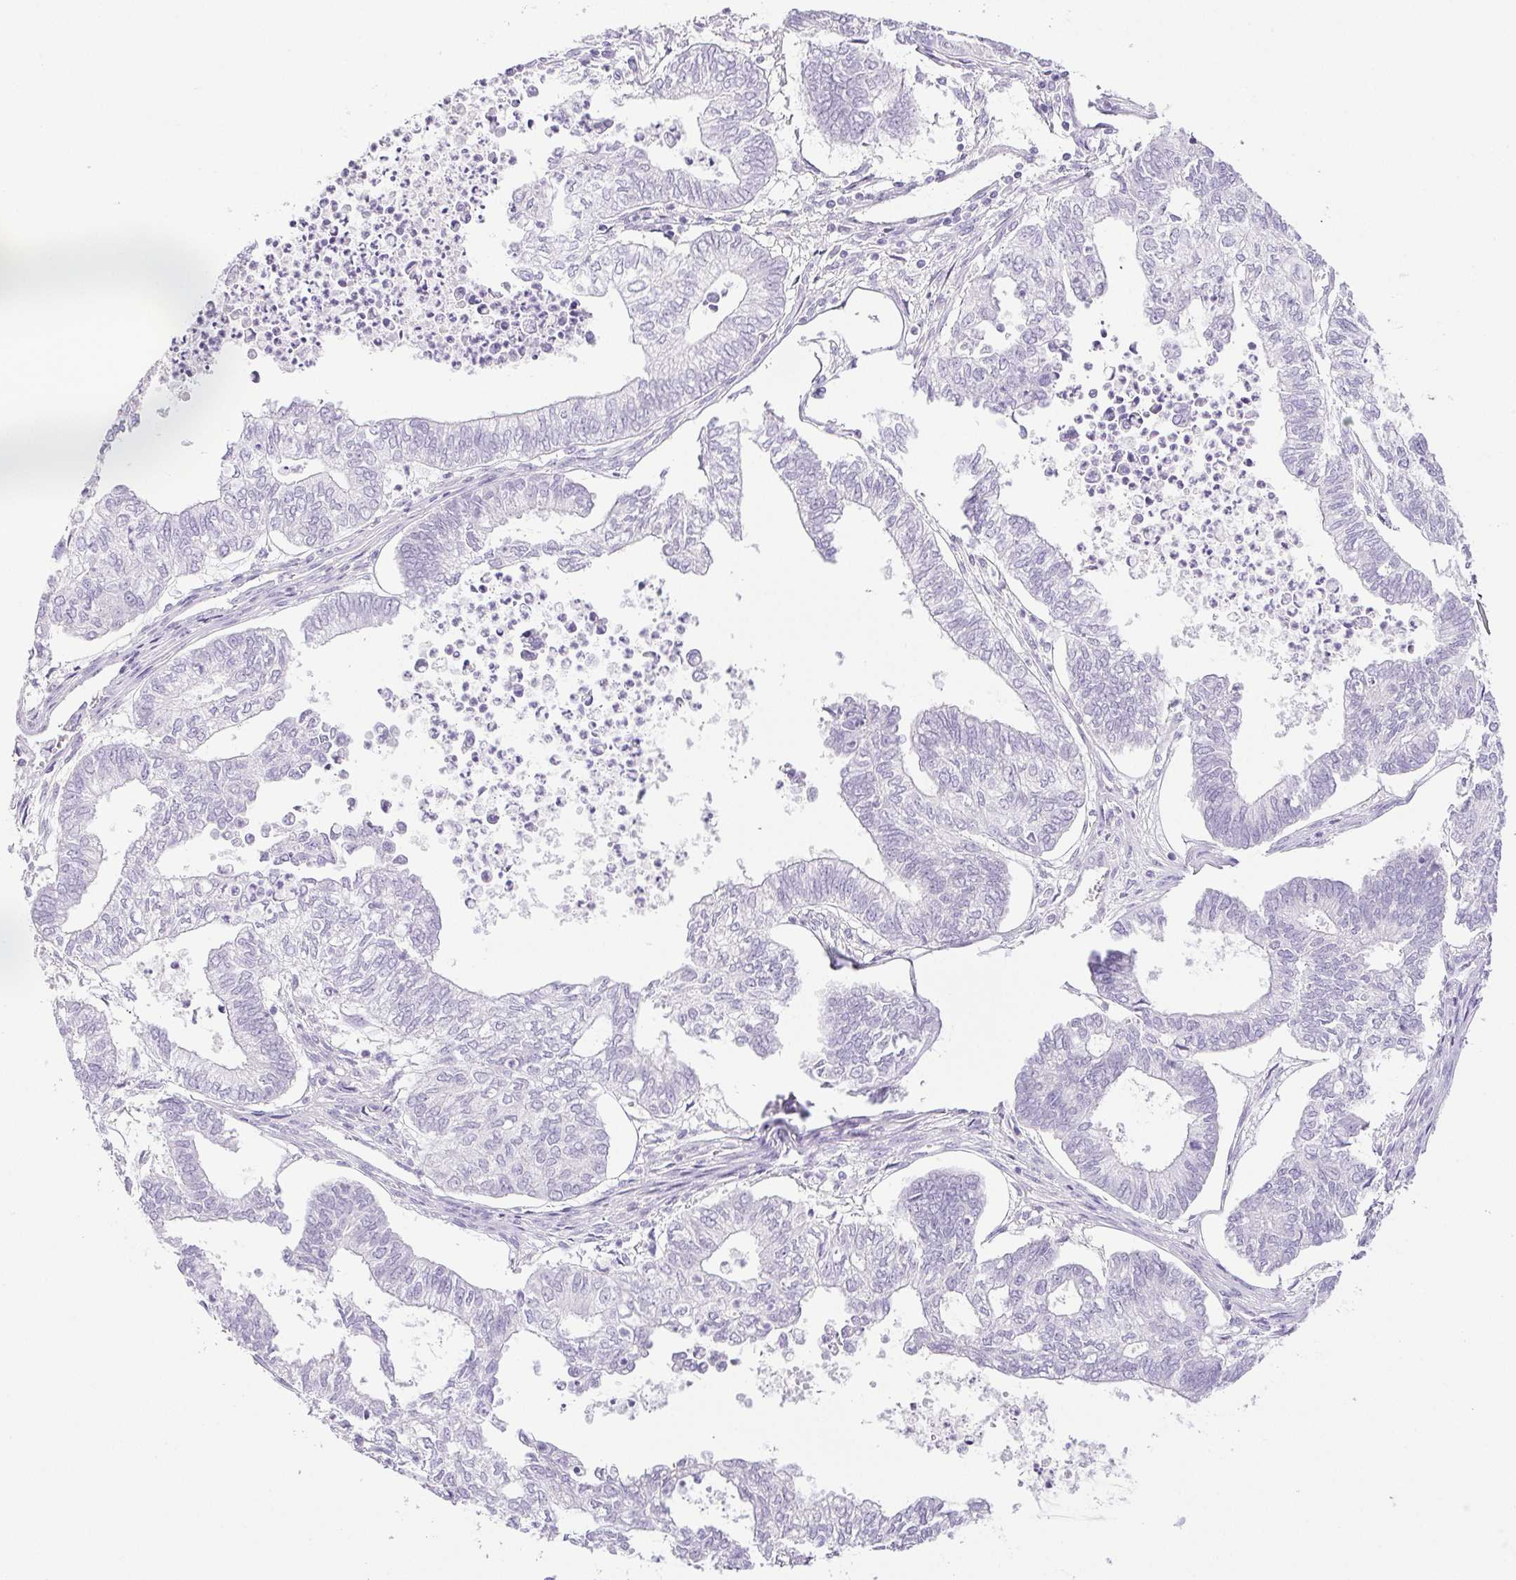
{"staining": {"intensity": "negative", "quantity": "none", "location": "none"}, "tissue": "ovarian cancer", "cell_type": "Tumor cells", "image_type": "cancer", "snomed": [{"axis": "morphology", "description": "Carcinoma, endometroid"}, {"axis": "topography", "description": "Ovary"}], "caption": "Ovarian endometroid carcinoma was stained to show a protein in brown. There is no significant staining in tumor cells. Nuclei are stained in blue.", "gene": "HLA-G", "patient": {"sex": "female", "age": 64}}